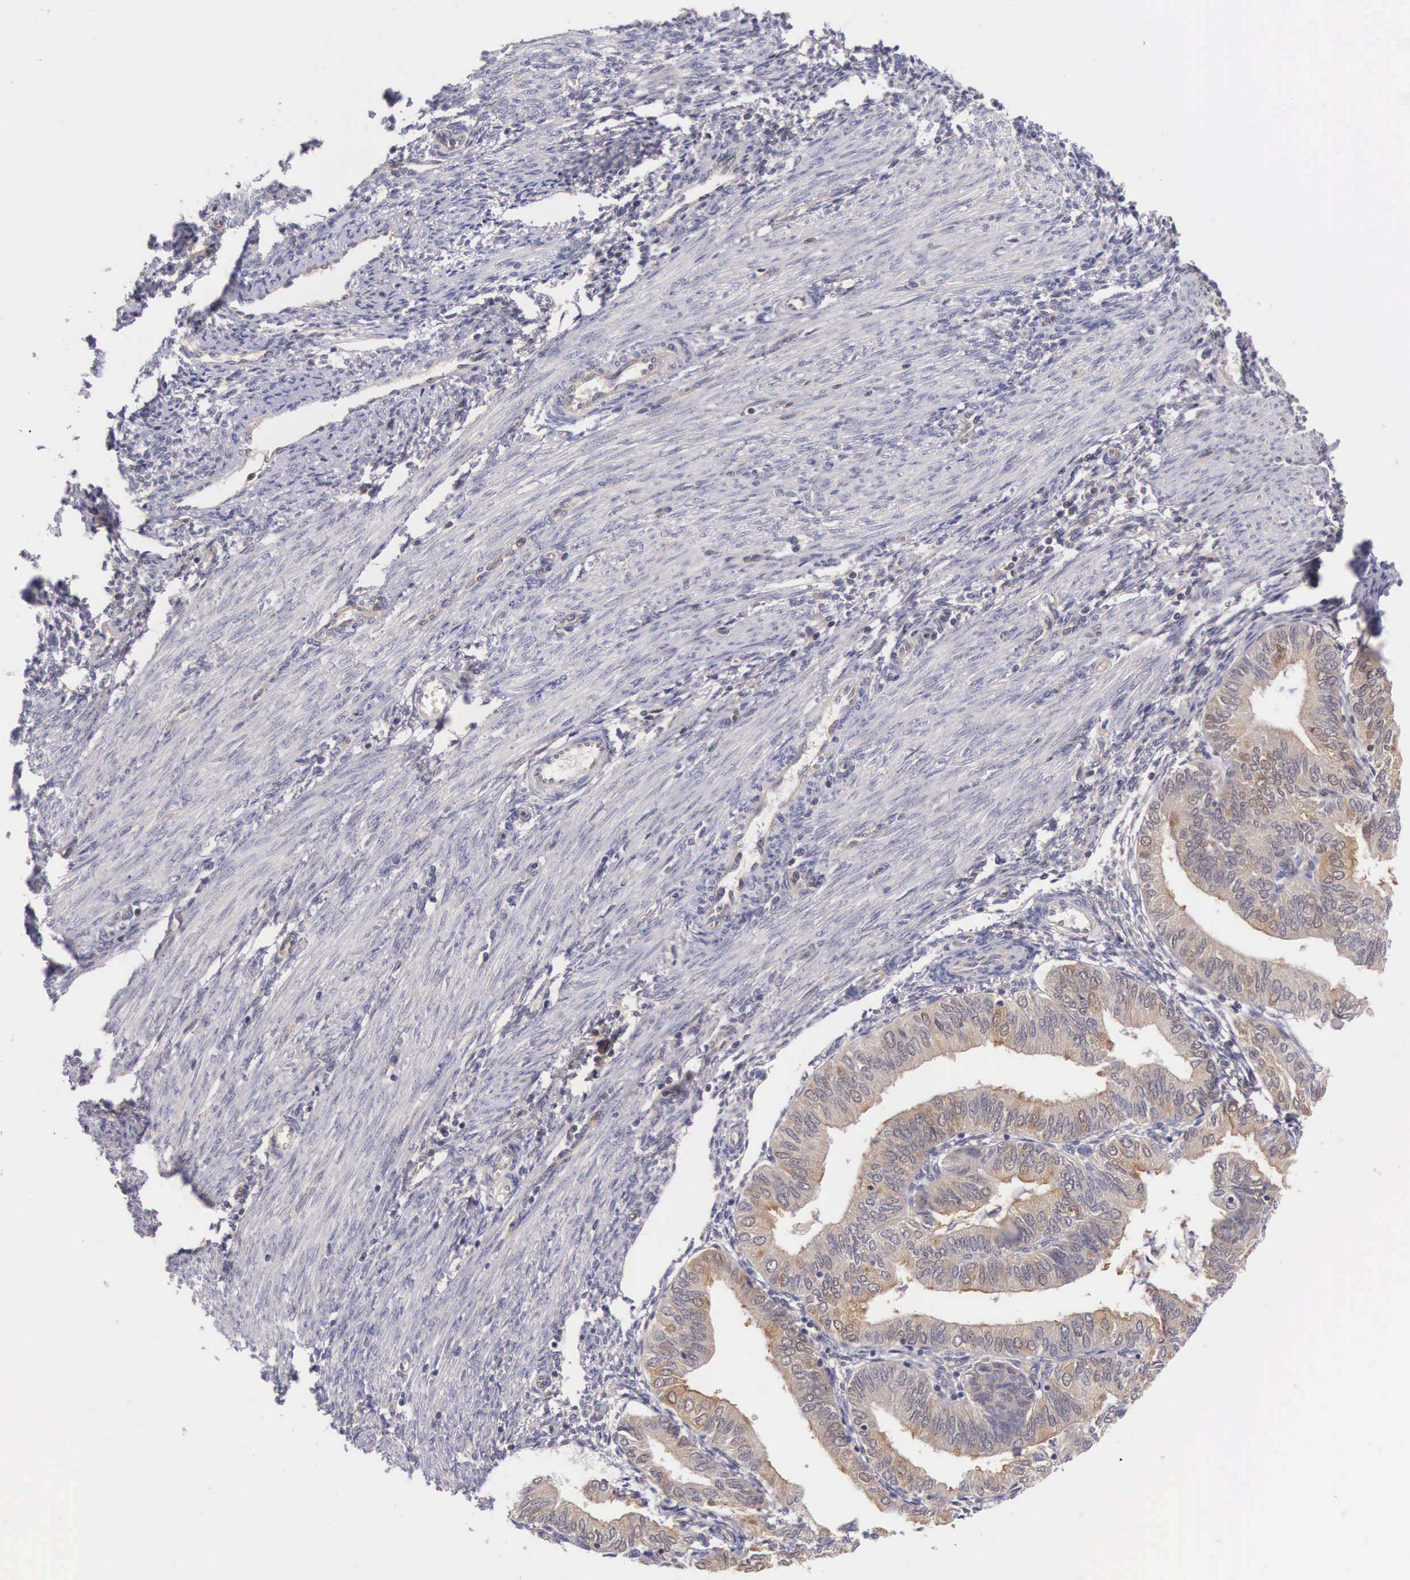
{"staining": {"intensity": "moderate", "quantity": "25%-75%", "location": "cytoplasmic/membranous"}, "tissue": "endometrial cancer", "cell_type": "Tumor cells", "image_type": "cancer", "snomed": [{"axis": "morphology", "description": "Adenocarcinoma, NOS"}, {"axis": "topography", "description": "Endometrium"}], "caption": "Immunohistochemical staining of human endometrial cancer (adenocarcinoma) demonstrates medium levels of moderate cytoplasmic/membranous expression in about 25%-75% of tumor cells.", "gene": "IGBP1", "patient": {"sex": "female", "age": 51}}